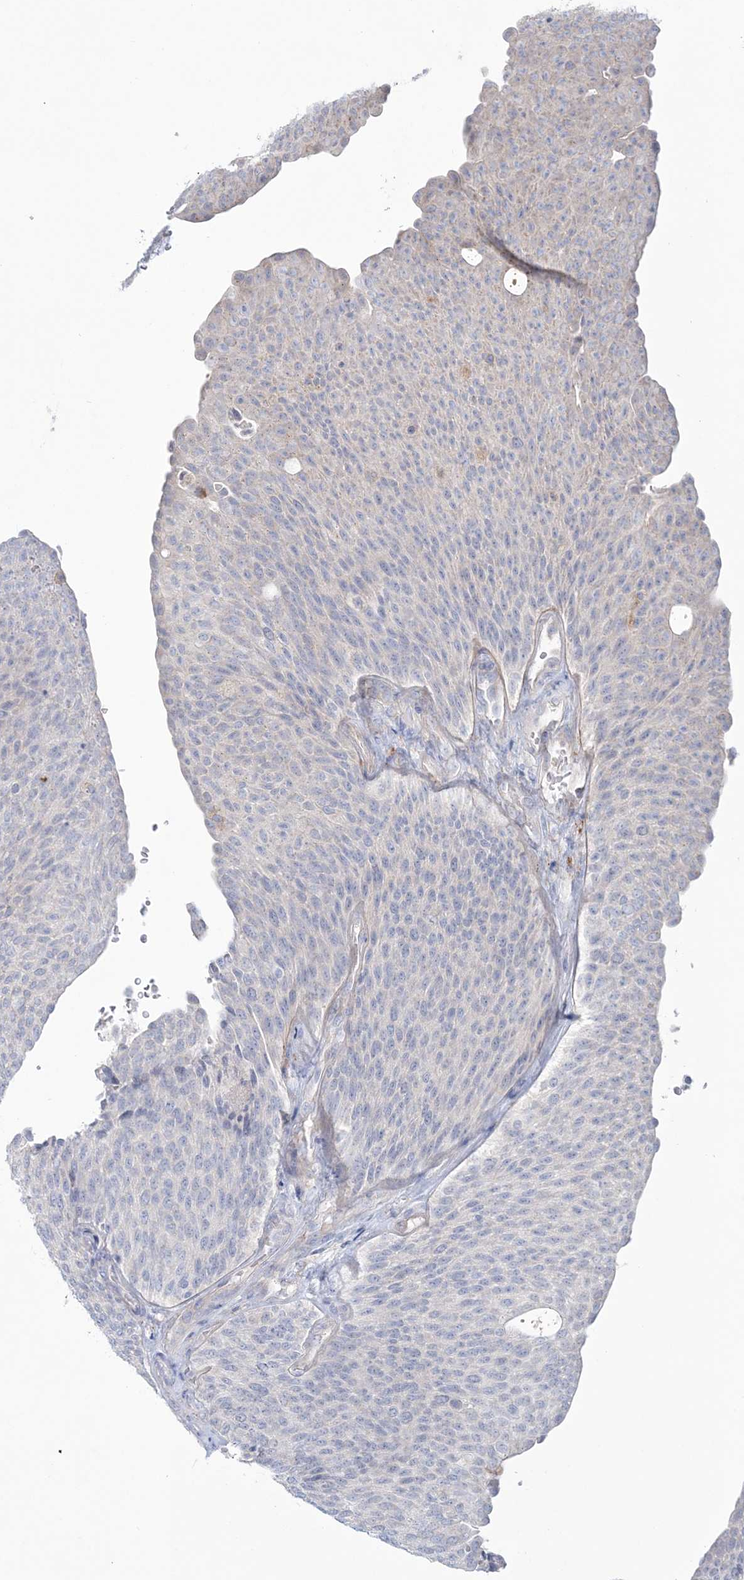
{"staining": {"intensity": "negative", "quantity": "none", "location": "none"}, "tissue": "urothelial cancer", "cell_type": "Tumor cells", "image_type": "cancer", "snomed": [{"axis": "morphology", "description": "Urothelial carcinoma, Low grade"}, {"axis": "topography", "description": "Urinary bladder"}], "caption": "DAB immunohistochemical staining of human urothelial cancer reveals no significant expression in tumor cells.", "gene": "ADGB", "patient": {"sex": "female", "age": 79}}